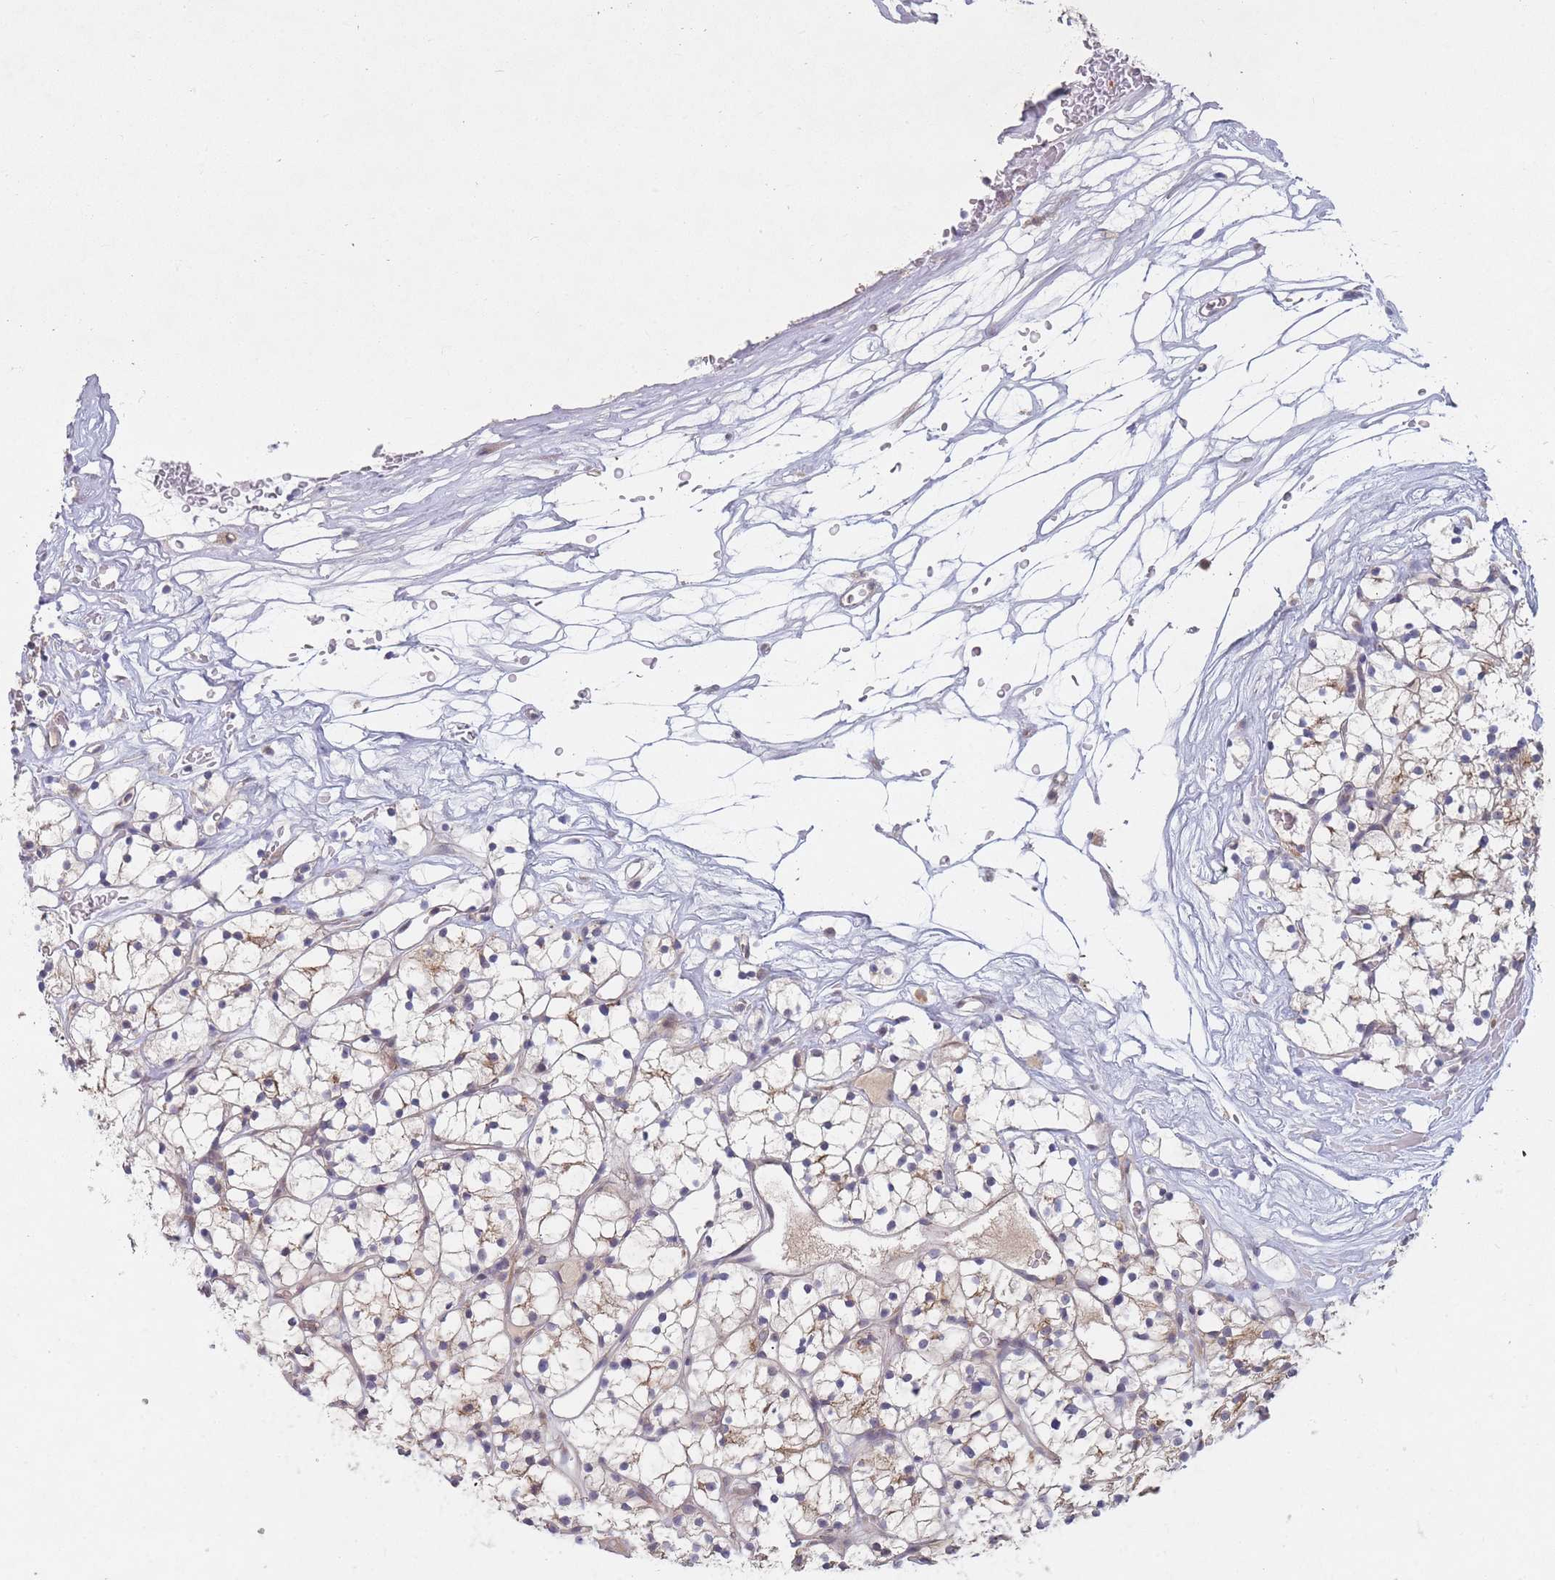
{"staining": {"intensity": "weak", "quantity": ">75%", "location": "cytoplasmic/membranous"}, "tissue": "renal cancer", "cell_type": "Tumor cells", "image_type": "cancer", "snomed": [{"axis": "morphology", "description": "Adenocarcinoma, NOS"}, {"axis": "topography", "description": "Kidney"}], "caption": "The immunohistochemical stain shows weak cytoplasmic/membranous positivity in tumor cells of renal adenocarcinoma tissue.", "gene": "SLC35F5", "patient": {"sex": "female", "age": 64}}